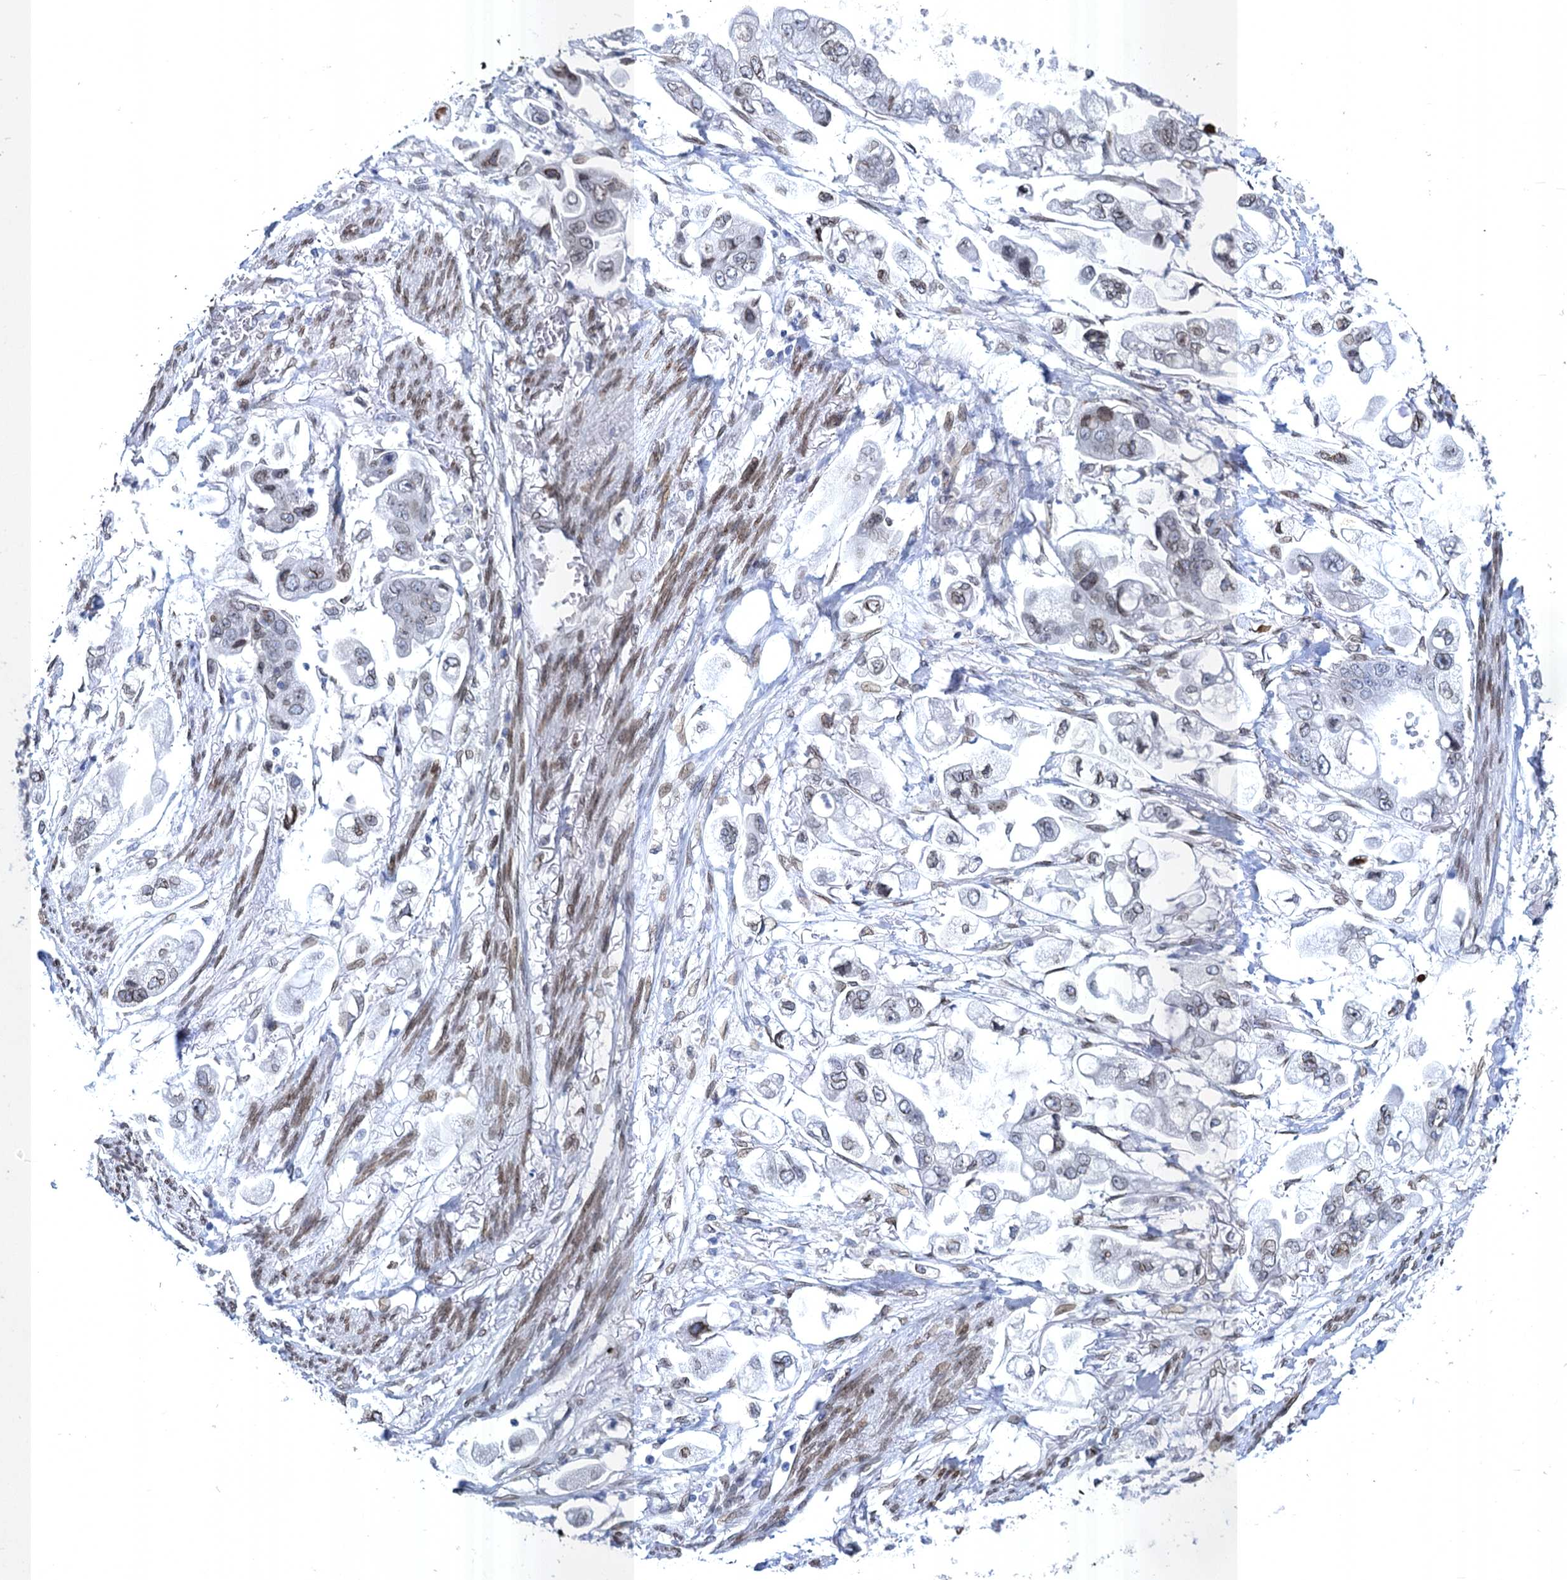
{"staining": {"intensity": "weak", "quantity": "25%-75%", "location": "cytoplasmic/membranous,nuclear"}, "tissue": "stomach cancer", "cell_type": "Tumor cells", "image_type": "cancer", "snomed": [{"axis": "morphology", "description": "Adenocarcinoma, NOS"}, {"axis": "topography", "description": "Stomach"}], "caption": "This histopathology image reveals IHC staining of human stomach cancer (adenocarcinoma), with low weak cytoplasmic/membranous and nuclear staining in about 25%-75% of tumor cells.", "gene": "PRSS35", "patient": {"sex": "male", "age": 62}}